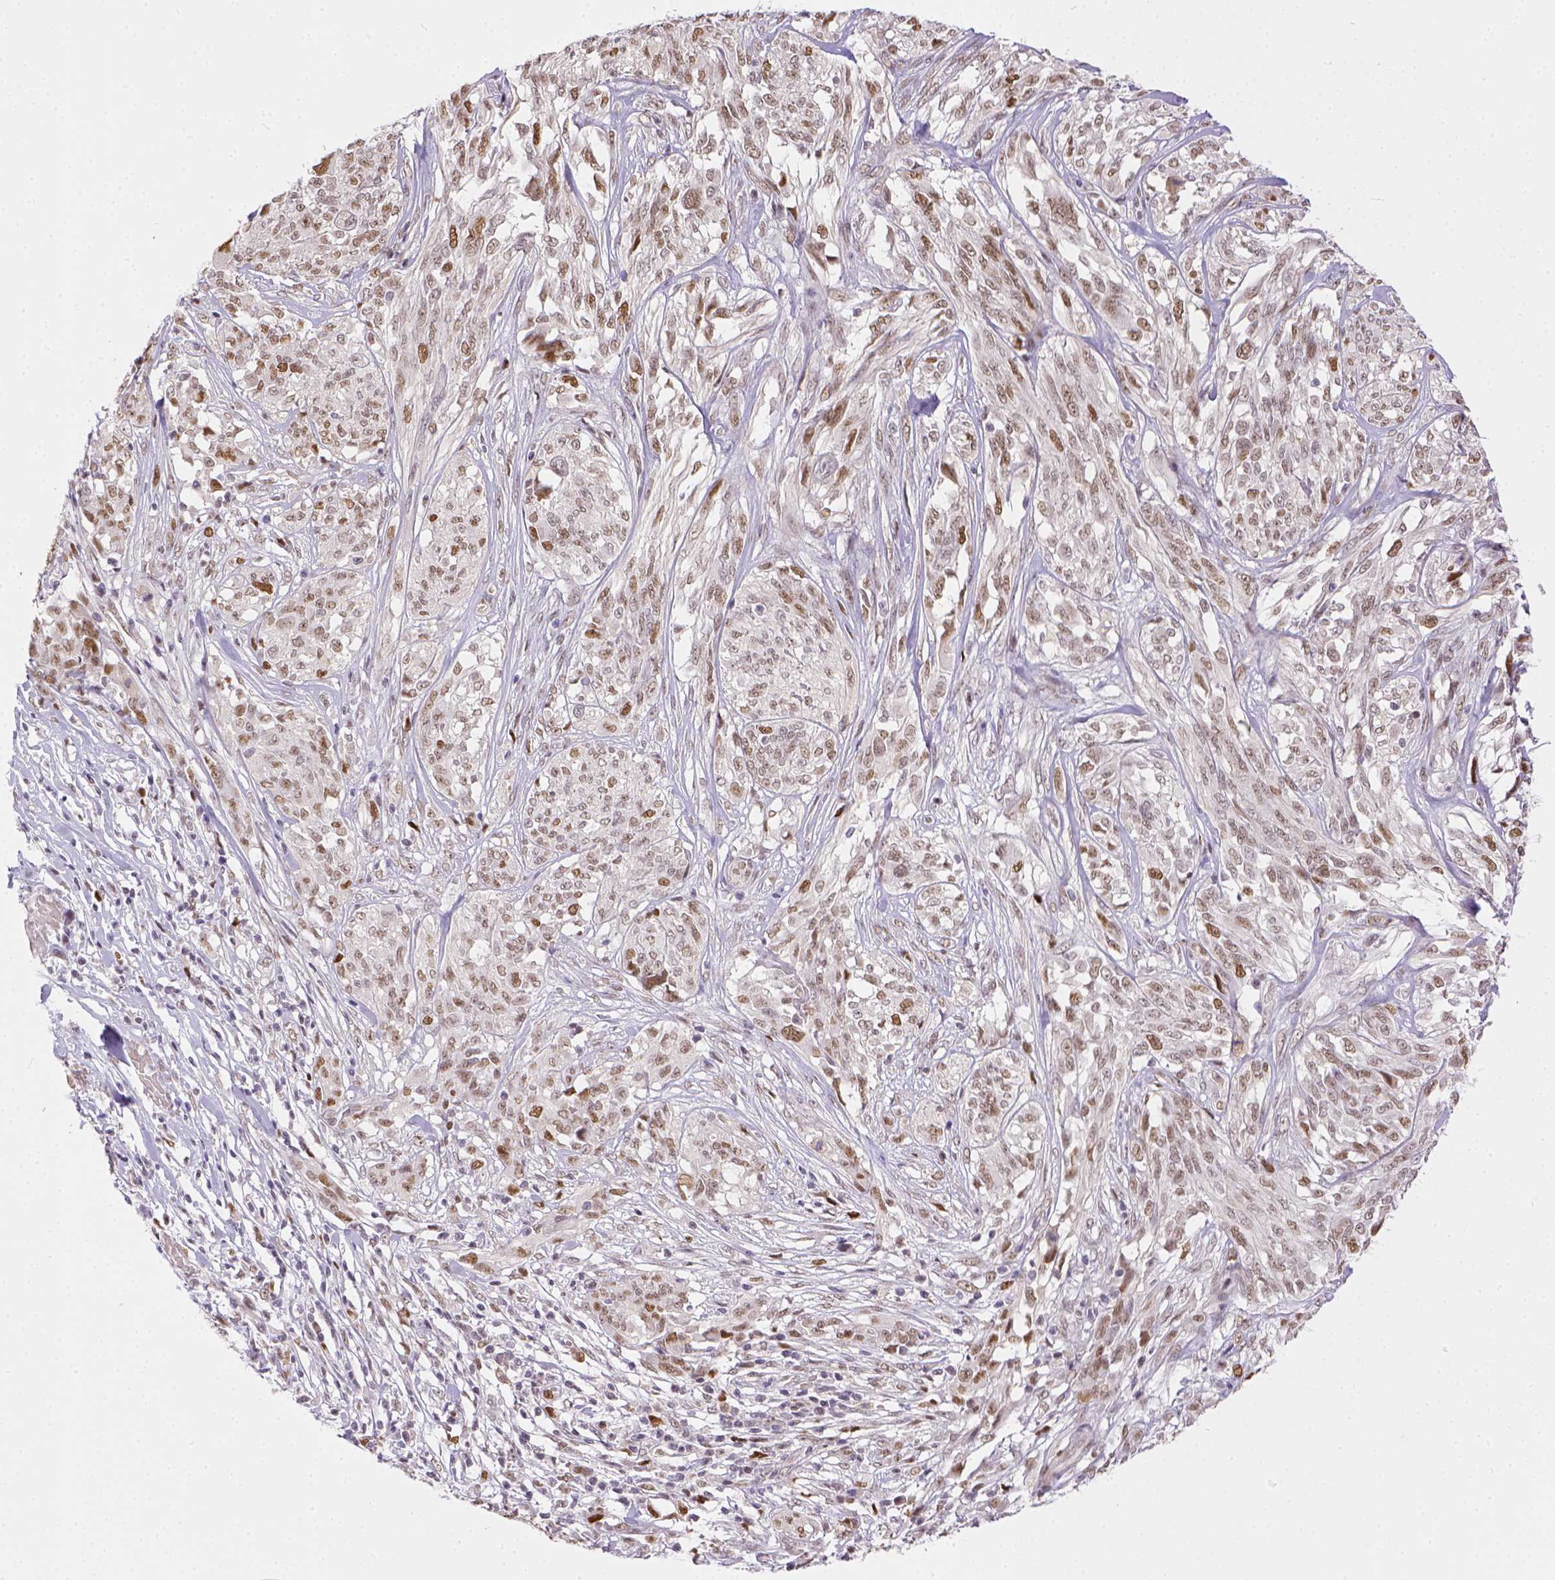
{"staining": {"intensity": "weak", "quantity": ">75%", "location": "nuclear"}, "tissue": "melanoma", "cell_type": "Tumor cells", "image_type": "cancer", "snomed": [{"axis": "morphology", "description": "Malignant melanoma, NOS"}, {"axis": "topography", "description": "Skin"}], "caption": "There is low levels of weak nuclear positivity in tumor cells of melanoma, as demonstrated by immunohistochemical staining (brown color).", "gene": "ERCC1", "patient": {"sex": "female", "age": 91}}